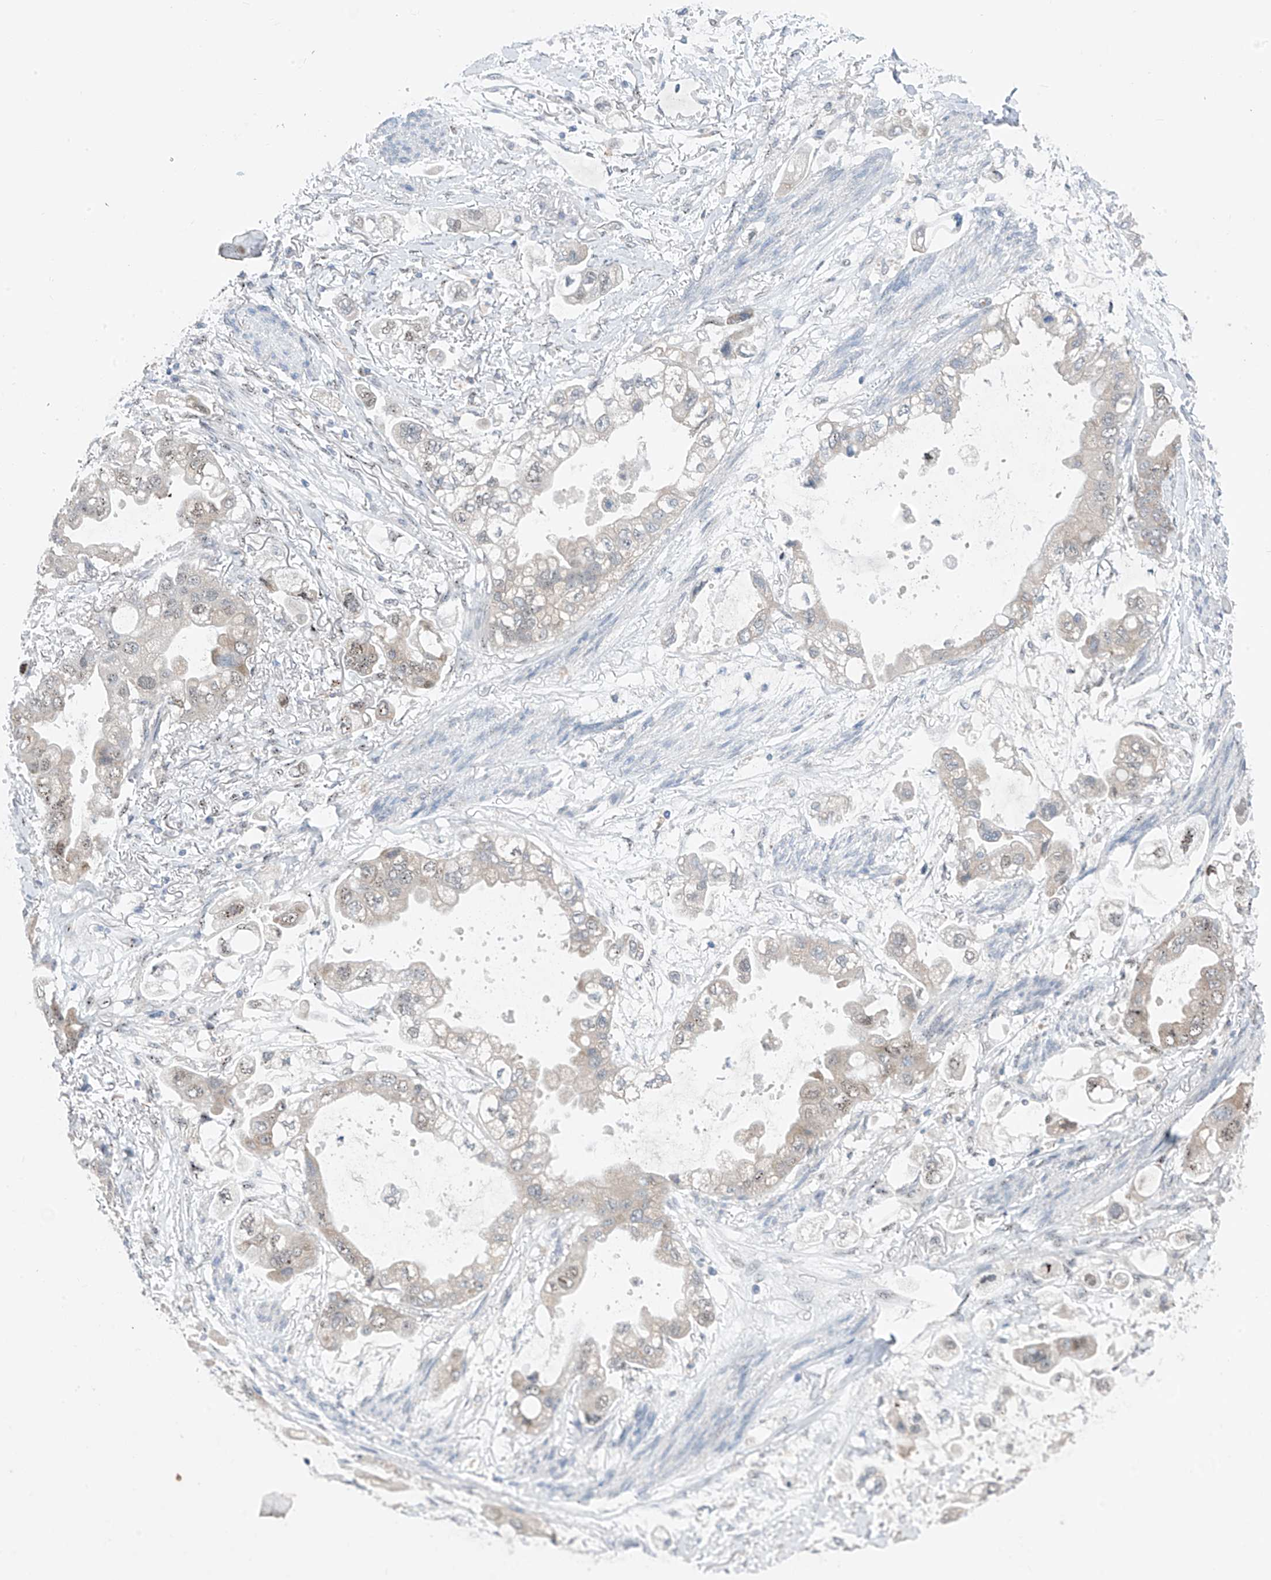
{"staining": {"intensity": "weak", "quantity": "<25%", "location": "cytoplasmic/membranous,nuclear"}, "tissue": "stomach cancer", "cell_type": "Tumor cells", "image_type": "cancer", "snomed": [{"axis": "morphology", "description": "Adenocarcinoma, NOS"}, {"axis": "topography", "description": "Stomach"}], "caption": "Adenocarcinoma (stomach) was stained to show a protein in brown. There is no significant positivity in tumor cells.", "gene": "RPL4", "patient": {"sex": "male", "age": 62}}